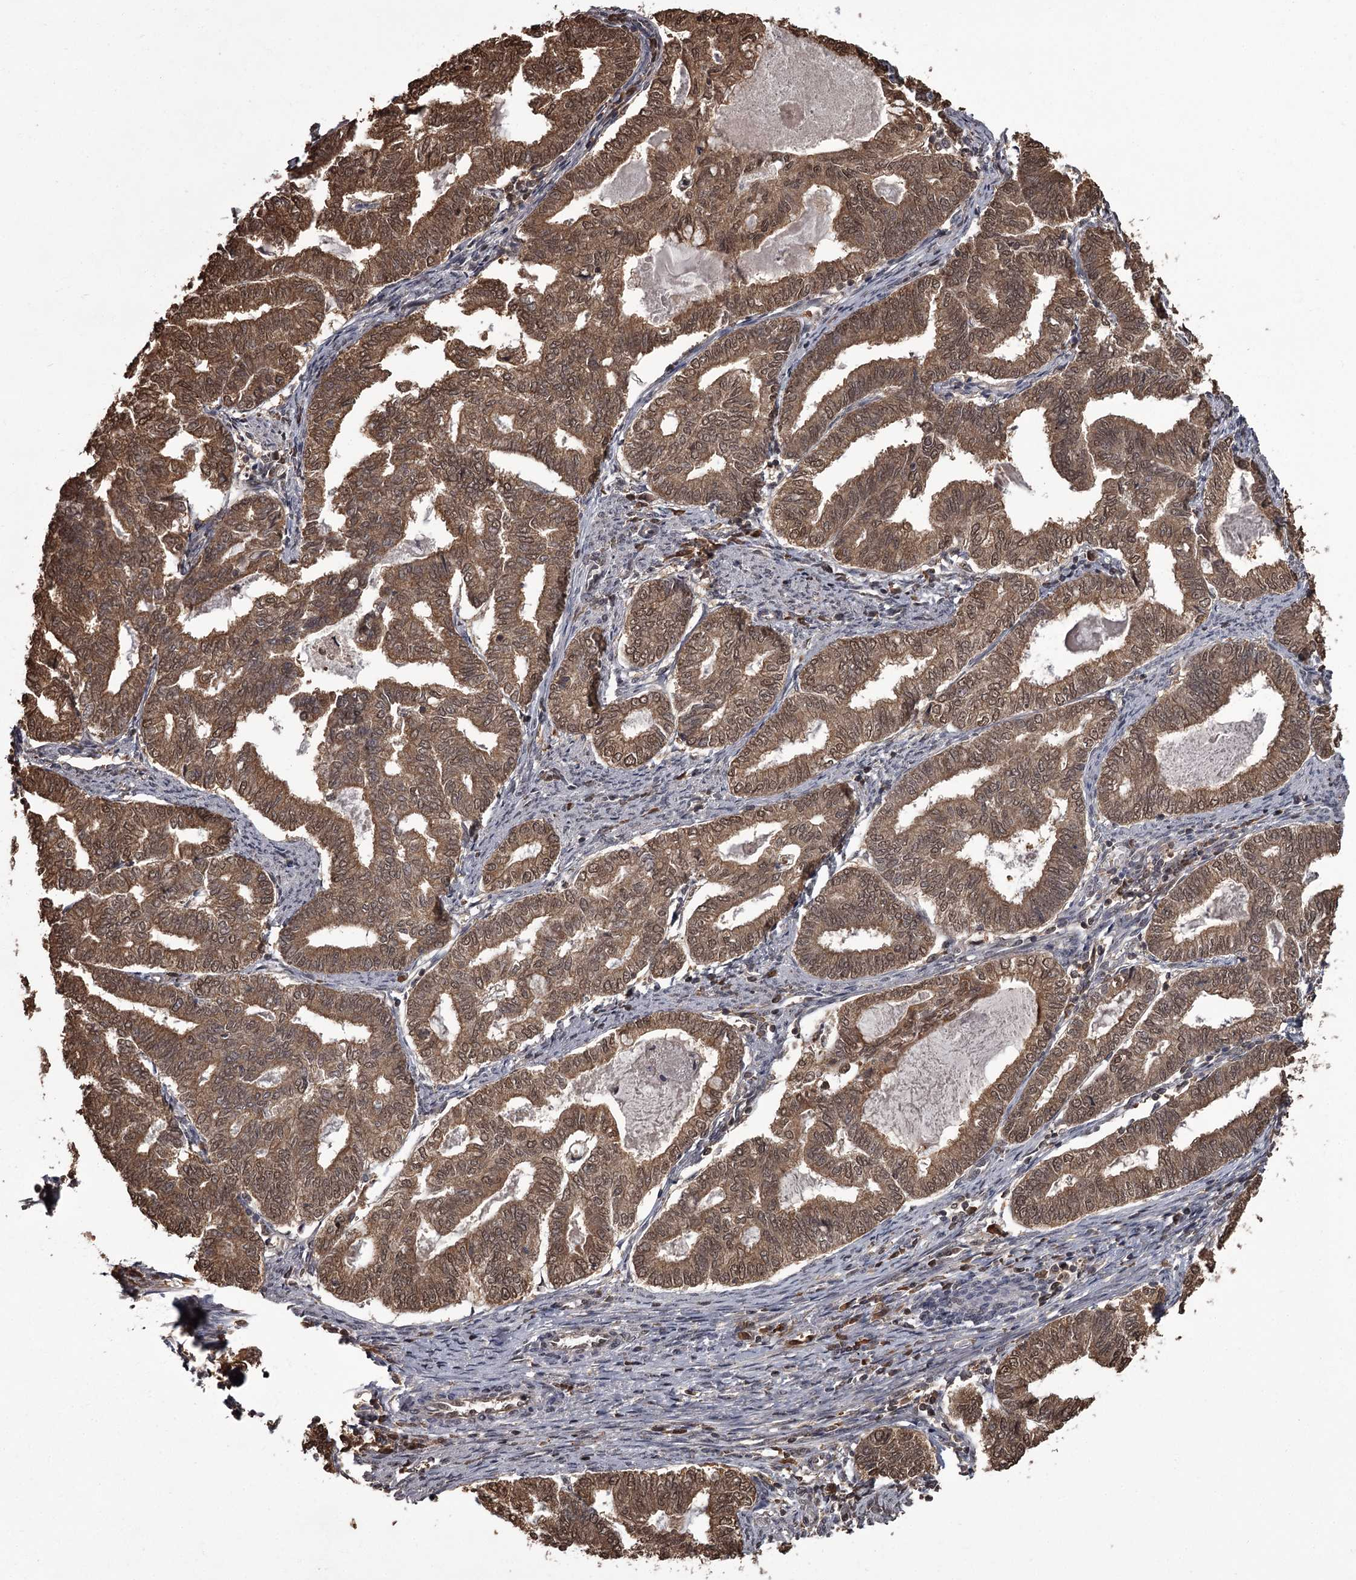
{"staining": {"intensity": "moderate", "quantity": ">75%", "location": "cytoplasmic/membranous,nuclear"}, "tissue": "endometrial cancer", "cell_type": "Tumor cells", "image_type": "cancer", "snomed": [{"axis": "morphology", "description": "Adenocarcinoma, NOS"}, {"axis": "topography", "description": "Endometrium"}], "caption": "Moderate cytoplasmic/membranous and nuclear positivity for a protein is identified in about >75% of tumor cells of endometrial adenocarcinoma using immunohistochemistry (IHC).", "gene": "NPRL2", "patient": {"sex": "female", "age": 79}}